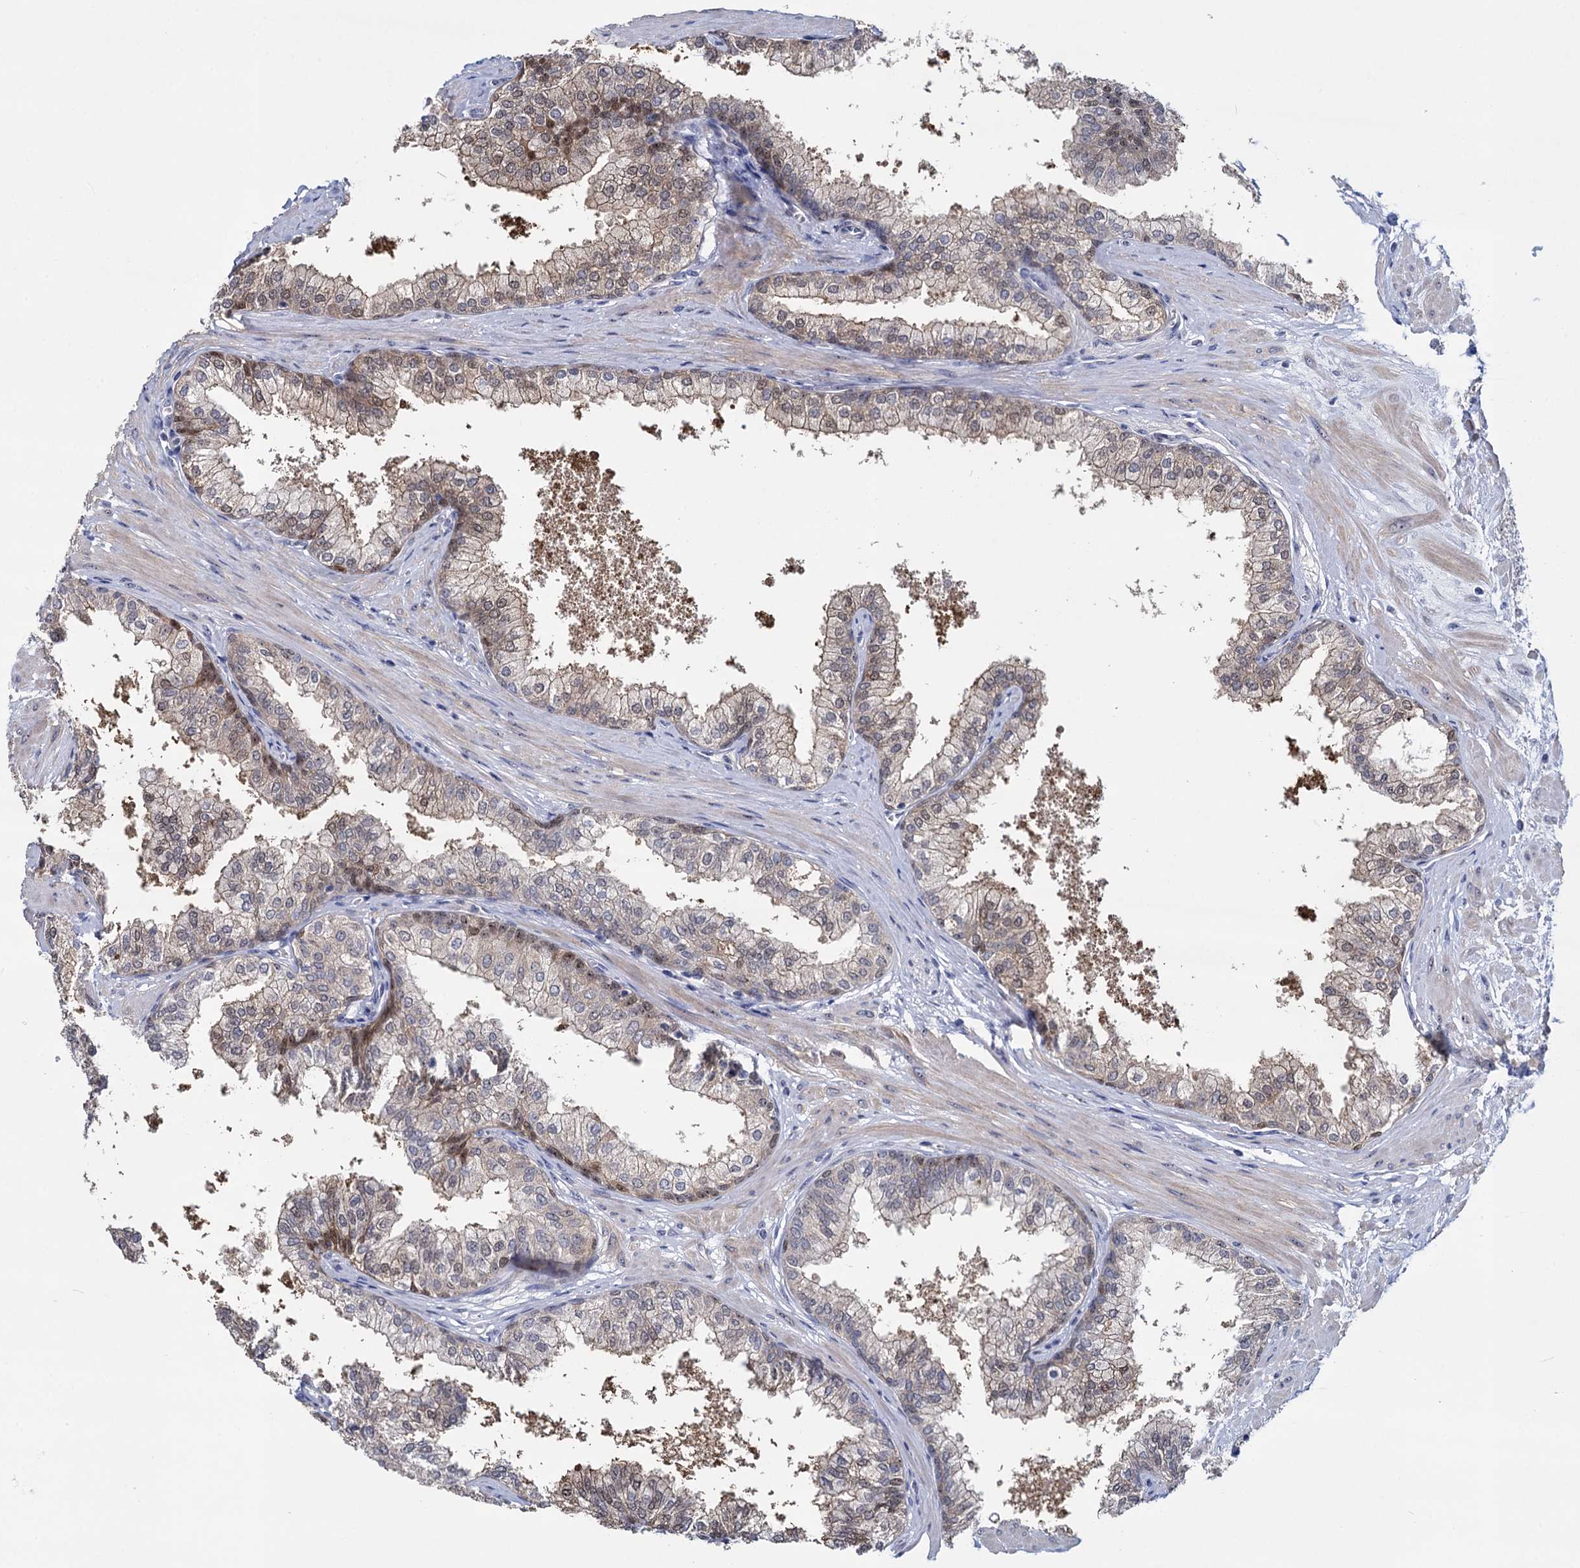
{"staining": {"intensity": "weak", "quantity": "25%-75%", "location": "cytoplasmic/membranous,nuclear"}, "tissue": "prostate", "cell_type": "Glandular cells", "image_type": "normal", "snomed": [{"axis": "morphology", "description": "Normal tissue, NOS"}, {"axis": "topography", "description": "Prostate"}], "caption": "Human prostate stained for a protein (brown) reveals weak cytoplasmic/membranous,nuclear positive expression in about 25%-75% of glandular cells.", "gene": "SFN", "patient": {"sex": "male", "age": 60}}